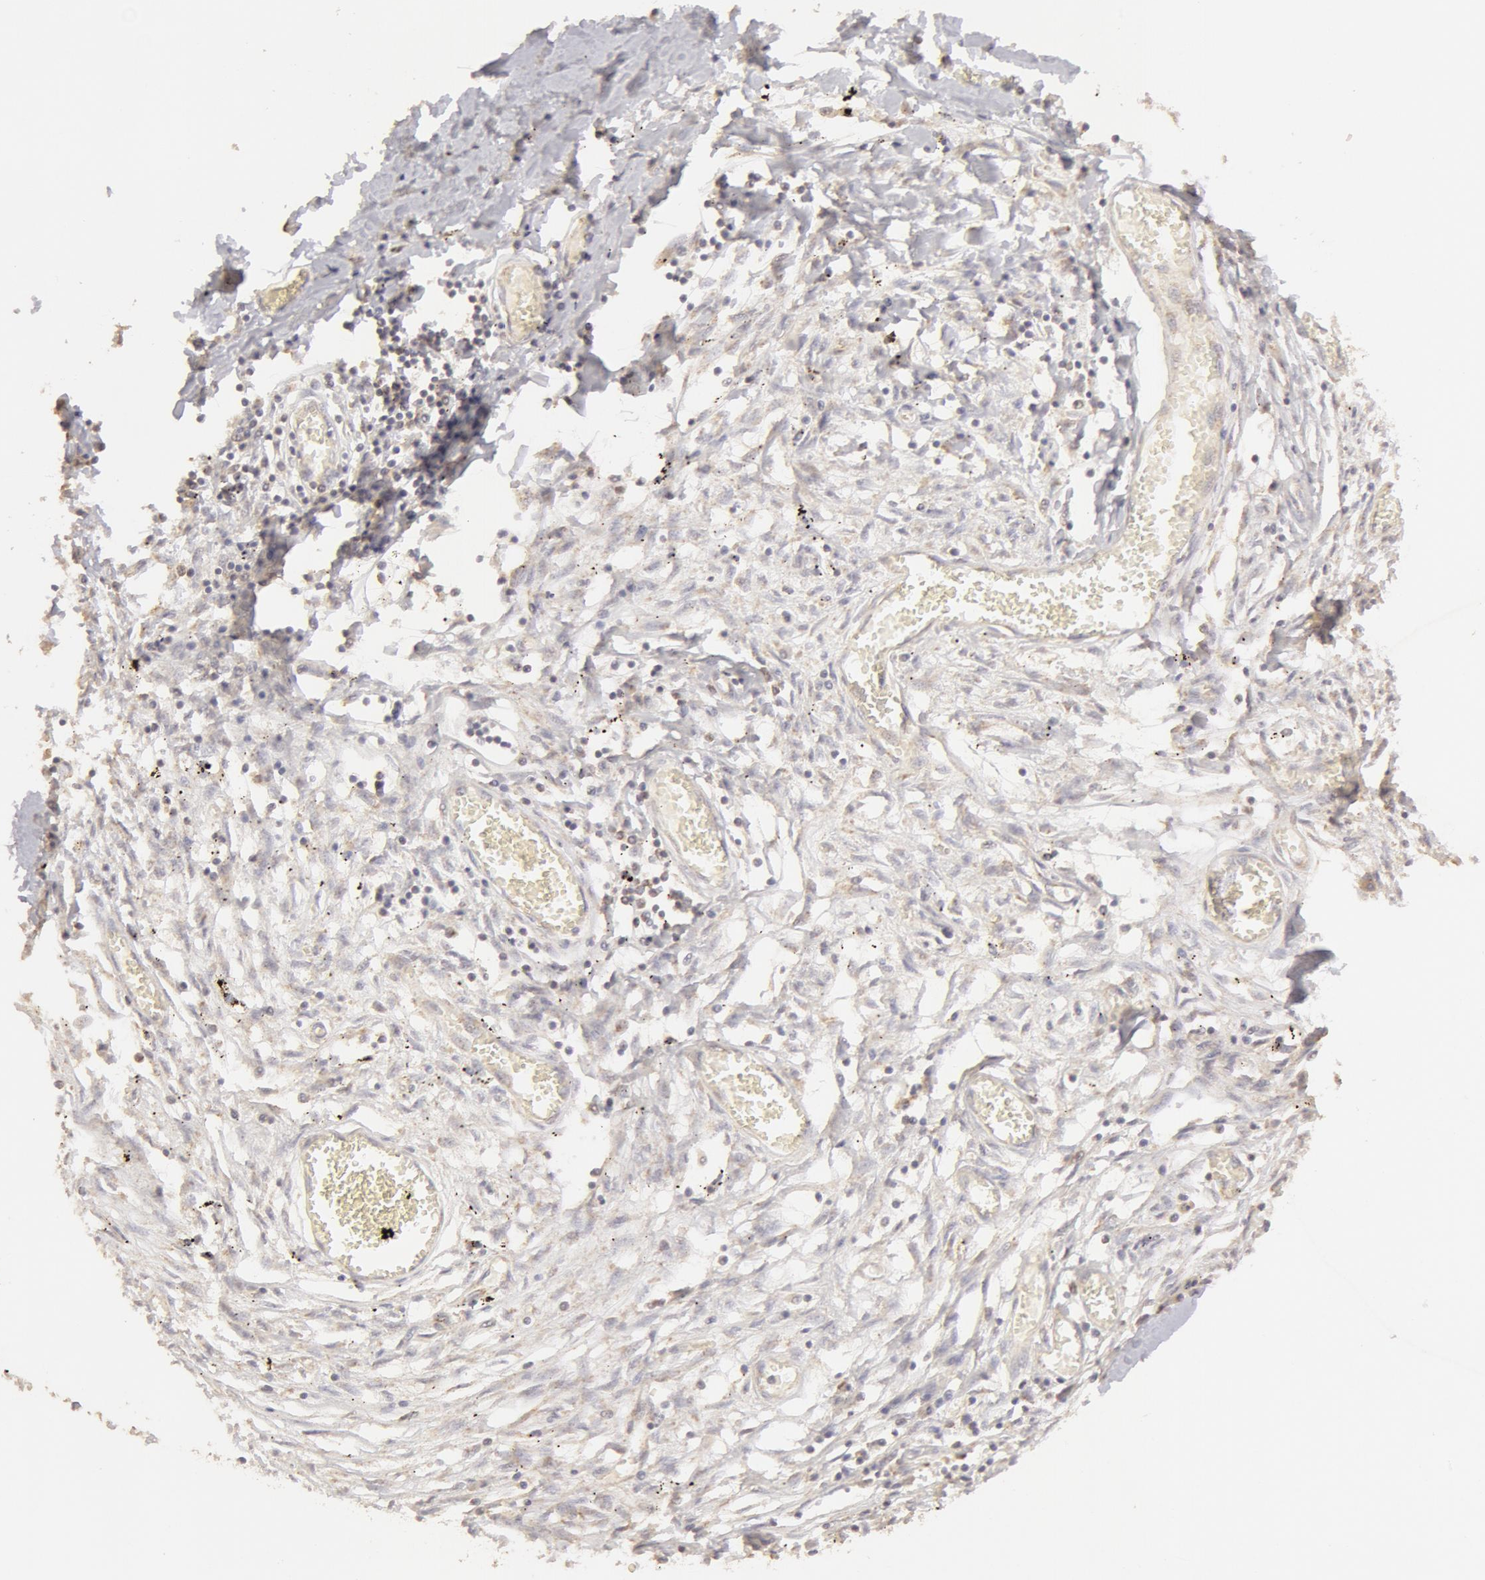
{"staining": {"intensity": "moderate", "quantity": "25%-75%", "location": "cytoplasmic/membranous"}, "tissue": "adipose tissue", "cell_type": "Adipocytes", "image_type": "normal", "snomed": [{"axis": "morphology", "description": "Normal tissue, NOS"}, {"axis": "morphology", "description": "Sarcoma, NOS"}, {"axis": "topography", "description": "Skin"}, {"axis": "topography", "description": "Soft tissue"}], "caption": "Immunohistochemistry staining of unremarkable adipose tissue, which displays medium levels of moderate cytoplasmic/membranous staining in about 25%-75% of adipocytes indicating moderate cytoplasmic/membranous protein staining. The staining was performed using DAB (3,3'-diaminobenzidine) (brown) for protein detection and nuclei were counterstained in hematoxylin (blue).", "gene": "ADPRH", "patient": {"sex": "female", "age": 51}}